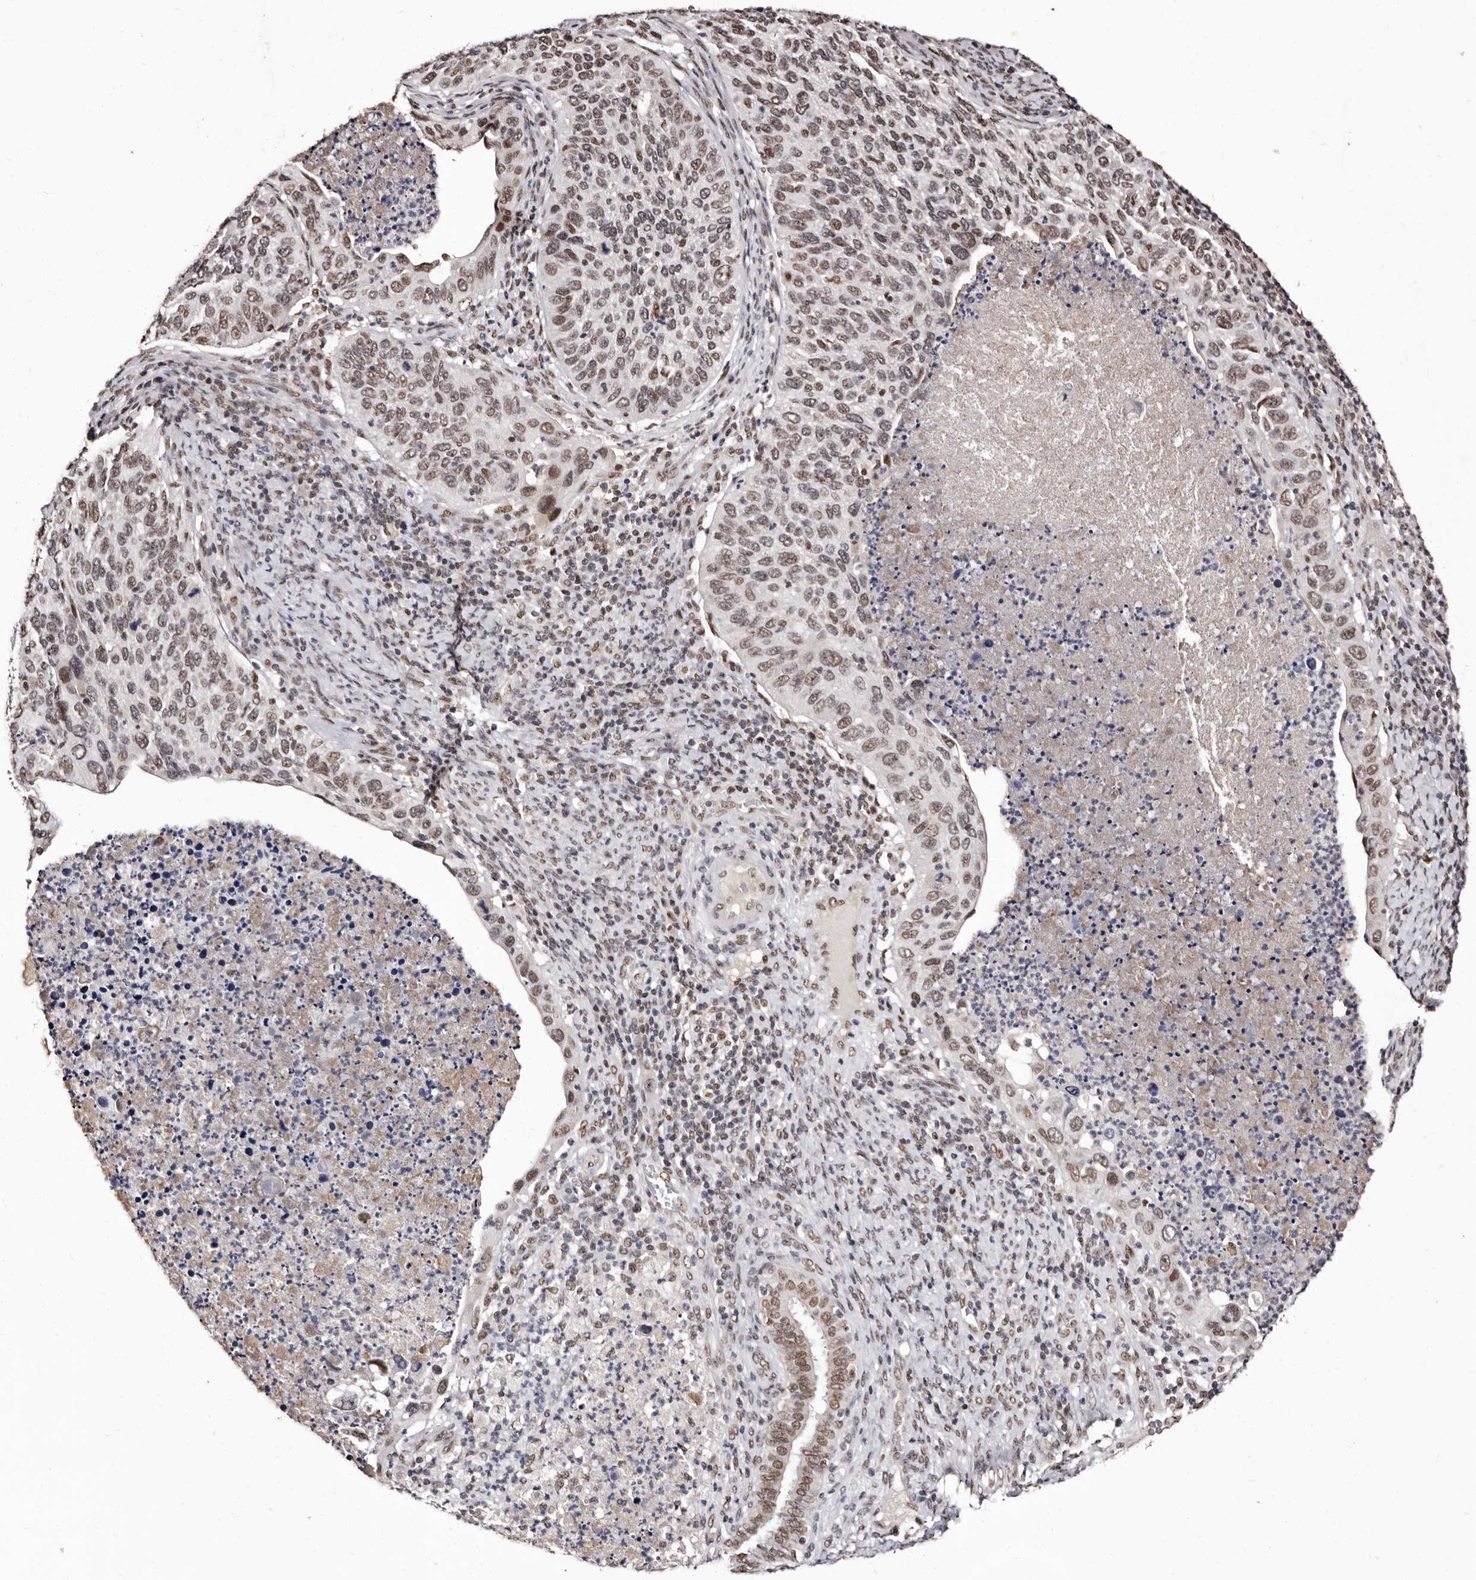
{"staining": {"intensity": "weak", "quantity": ">75%", "location": "nuclear"}, "tissue": "cervical cancer", "cell_type": "Tumor cells", "image_type": "cancer", "snomed": [{"axis": "morphology", "description": "Squamous cell carcinoma, NOS"}, {"axis": "topography", "description": "Cervix"}], "caption": "Cervical squamous cell carcinoma stained with a protein marker exhibits weak staining in tumor cells.", "gene": "ANAPC11", "patient": {"sex": "female", "age": 38}}